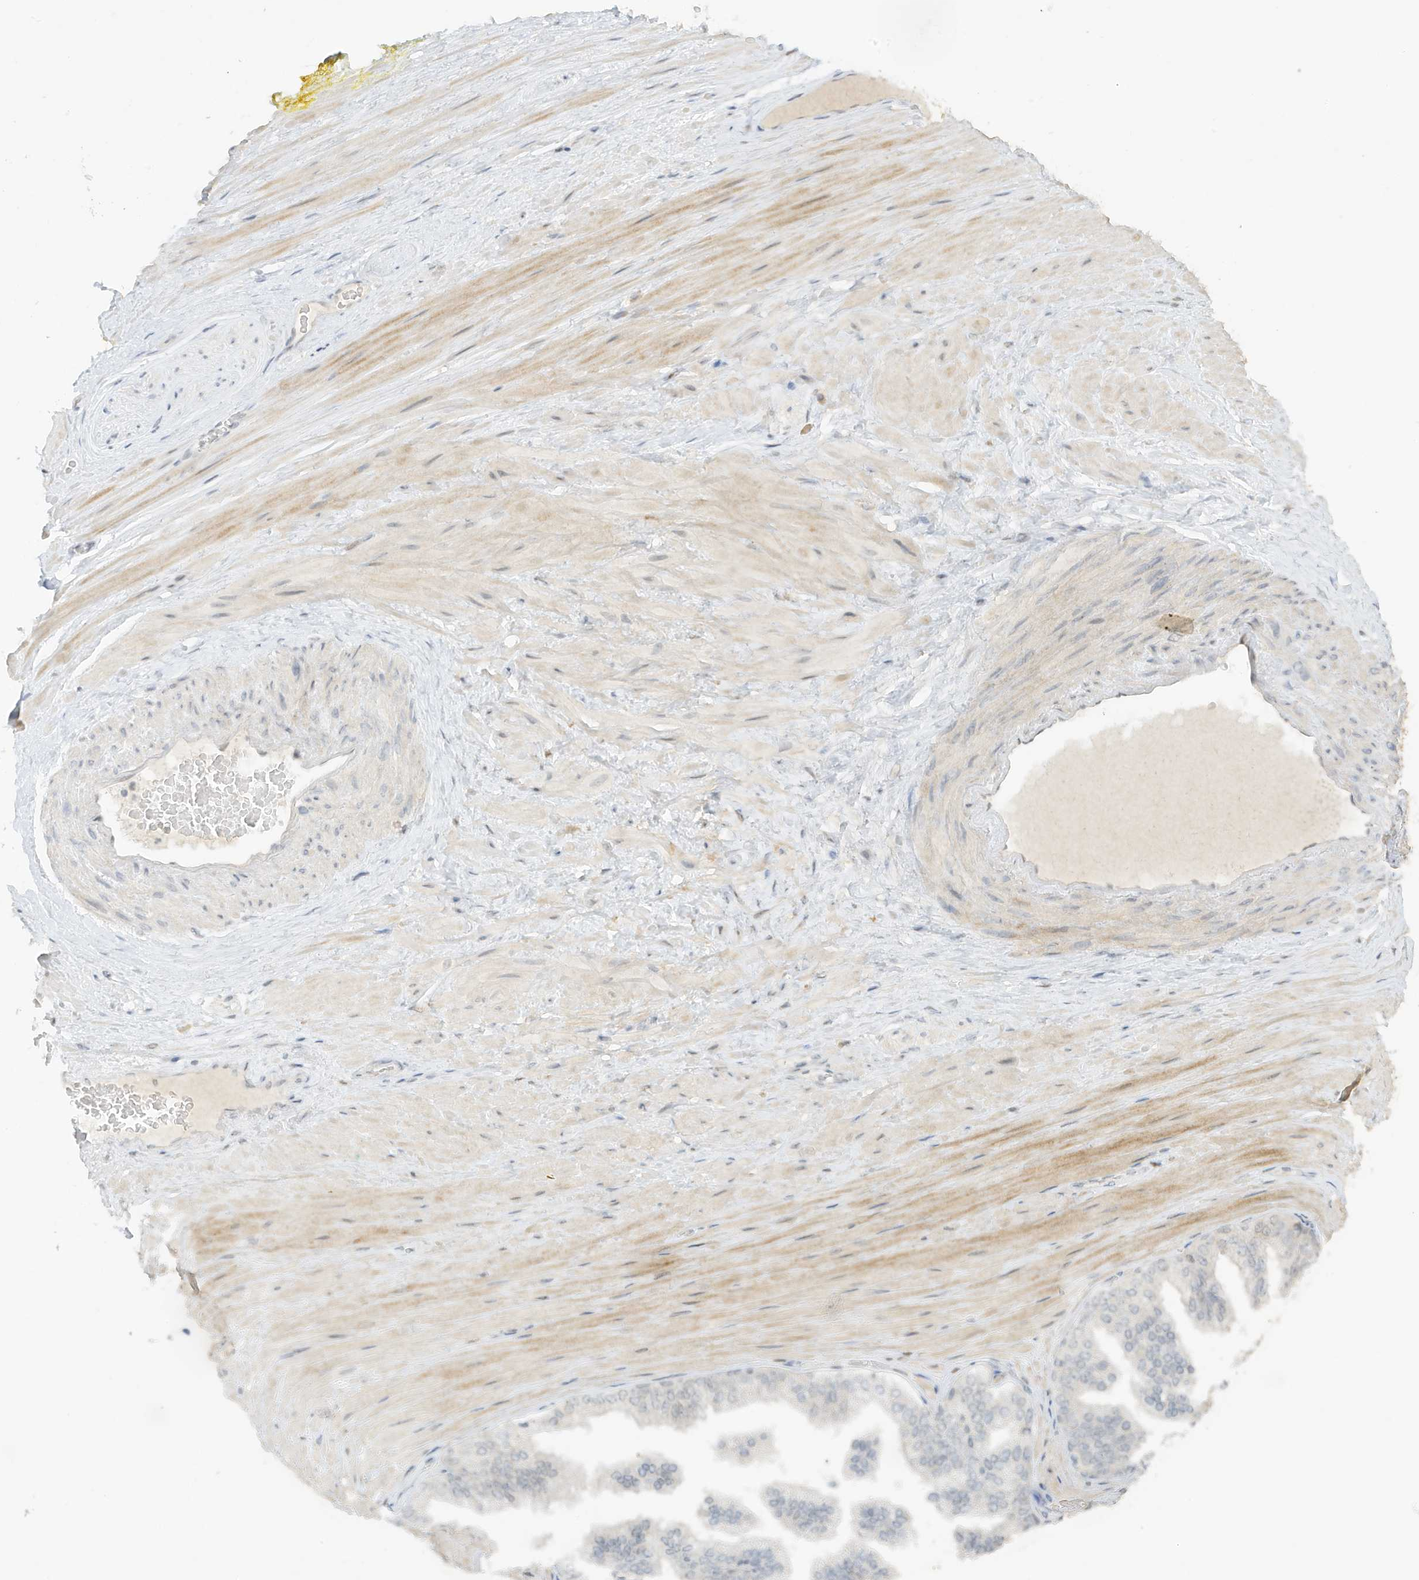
{"staining": {"intensity": "negative", "quantity": "none", "location": "none"}, "tissue": "adipose tissue", "cell_type": "Adipocytes", "image_type": "normal", "snomed": [{"axis": "morphology", "description": "Normal tissue, NOS"}, {"axis": "morphology", "description": "Adenocarcinoma, Low grade"}, {"axis": "topography", "description": "Prostate"}, {"axis": "topography", "description": "Peripheral nerve tissue"}], "caption": "Immunohistochemical staining of normal adipose tissue shows no significant staining in adipocytes. (DAB IHC visualized using brightfield microscopy, high magnification).", "gene": "MSL3", "patient": {"sex": "male", "age": 63}}